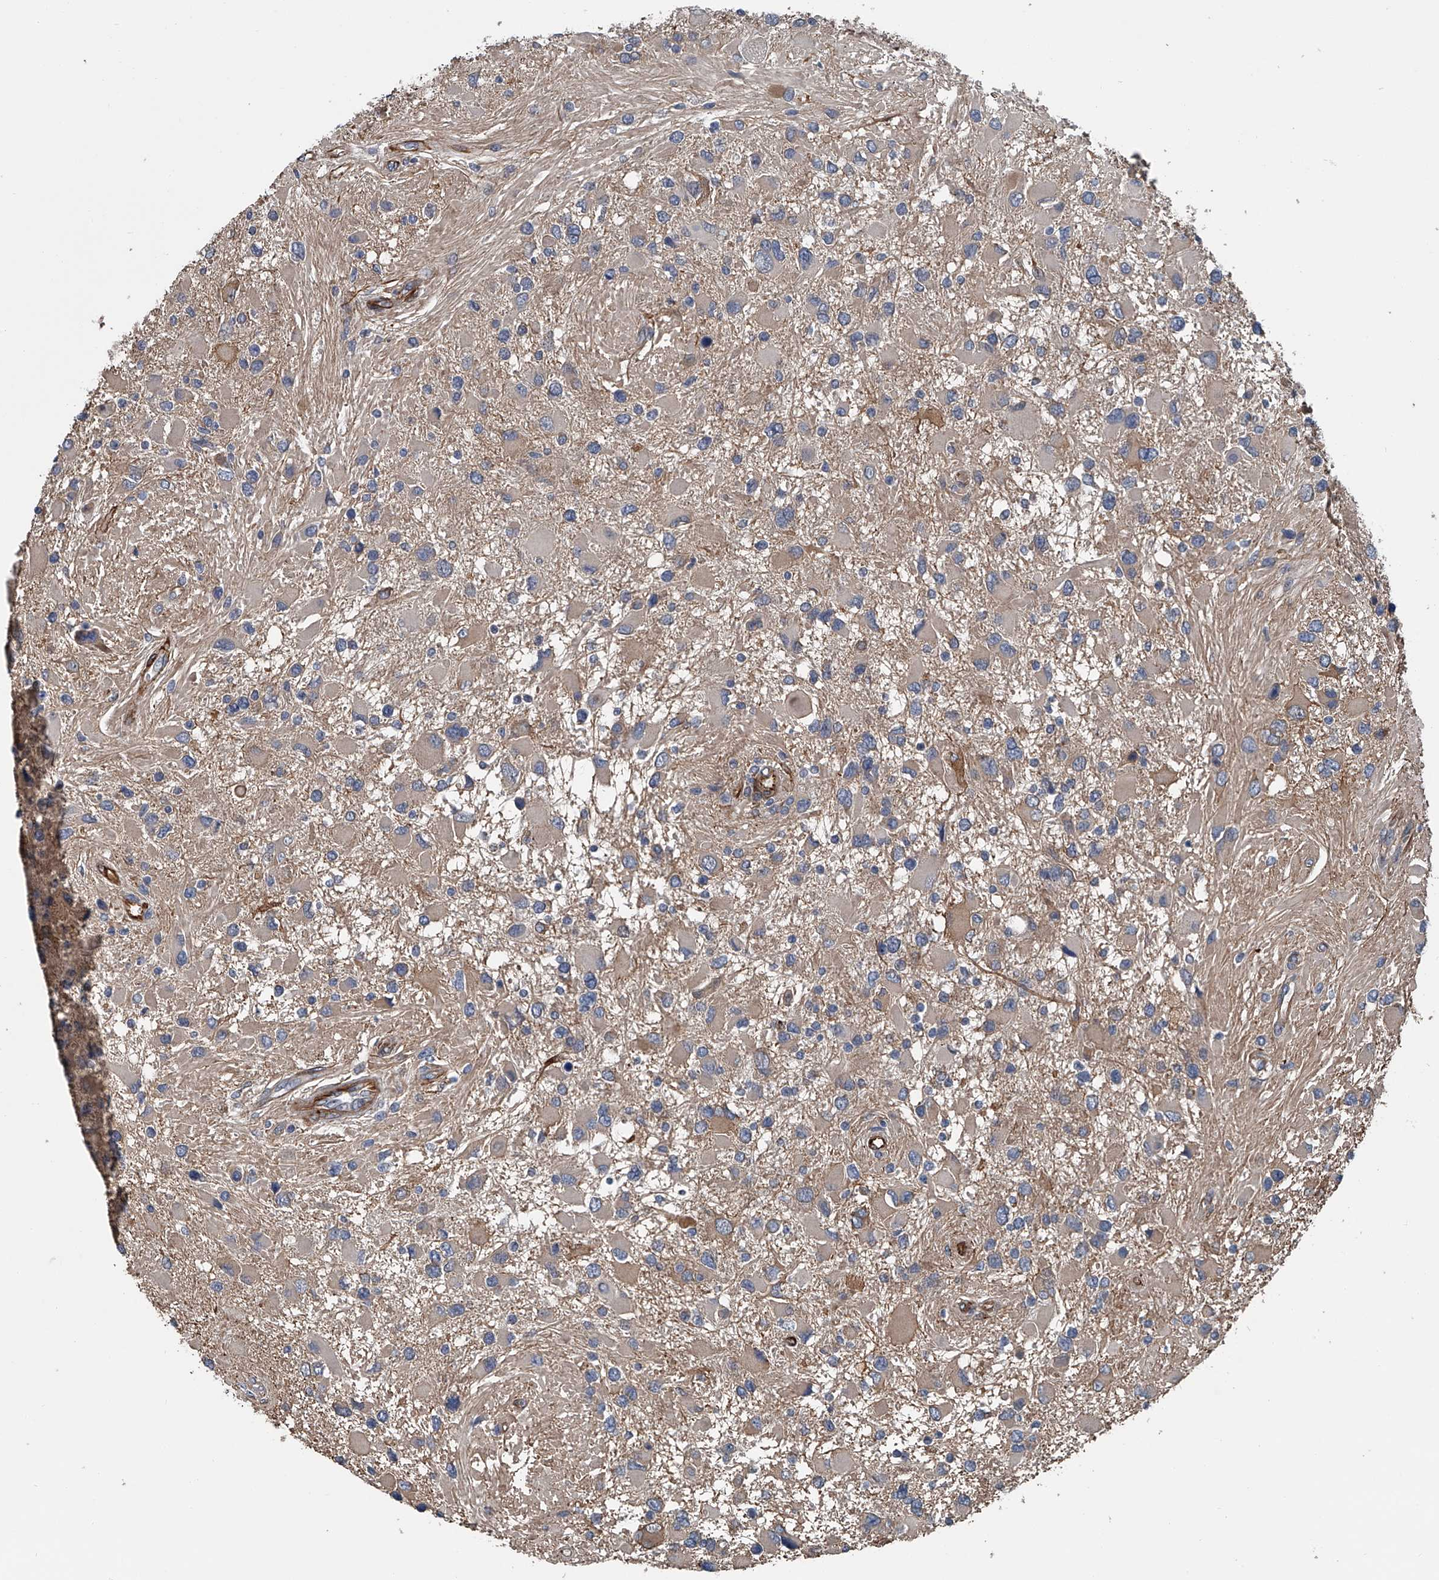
{"staining": {"intensity": "weak", "quantity": "<25%", "location": "cytoplasmic/membranous"}, "tissue": "glioma", "cell_type": "Tumor cells", "image_type": "cancer", "snomed": [{"axis": "morphology", "description": "Glioma, malignant, High grade"}, {"axis": "topography", "description": "Brain"}], "caption": "This is a photomicrograph of IHC staining of glioma, which shows no staining in tumor cells. (Immunohistochemistry (ihc), brightfield microscopy, high magnification).", "gene": "LDLRAD2", "patient": {"sex": "male", "age": 53}}